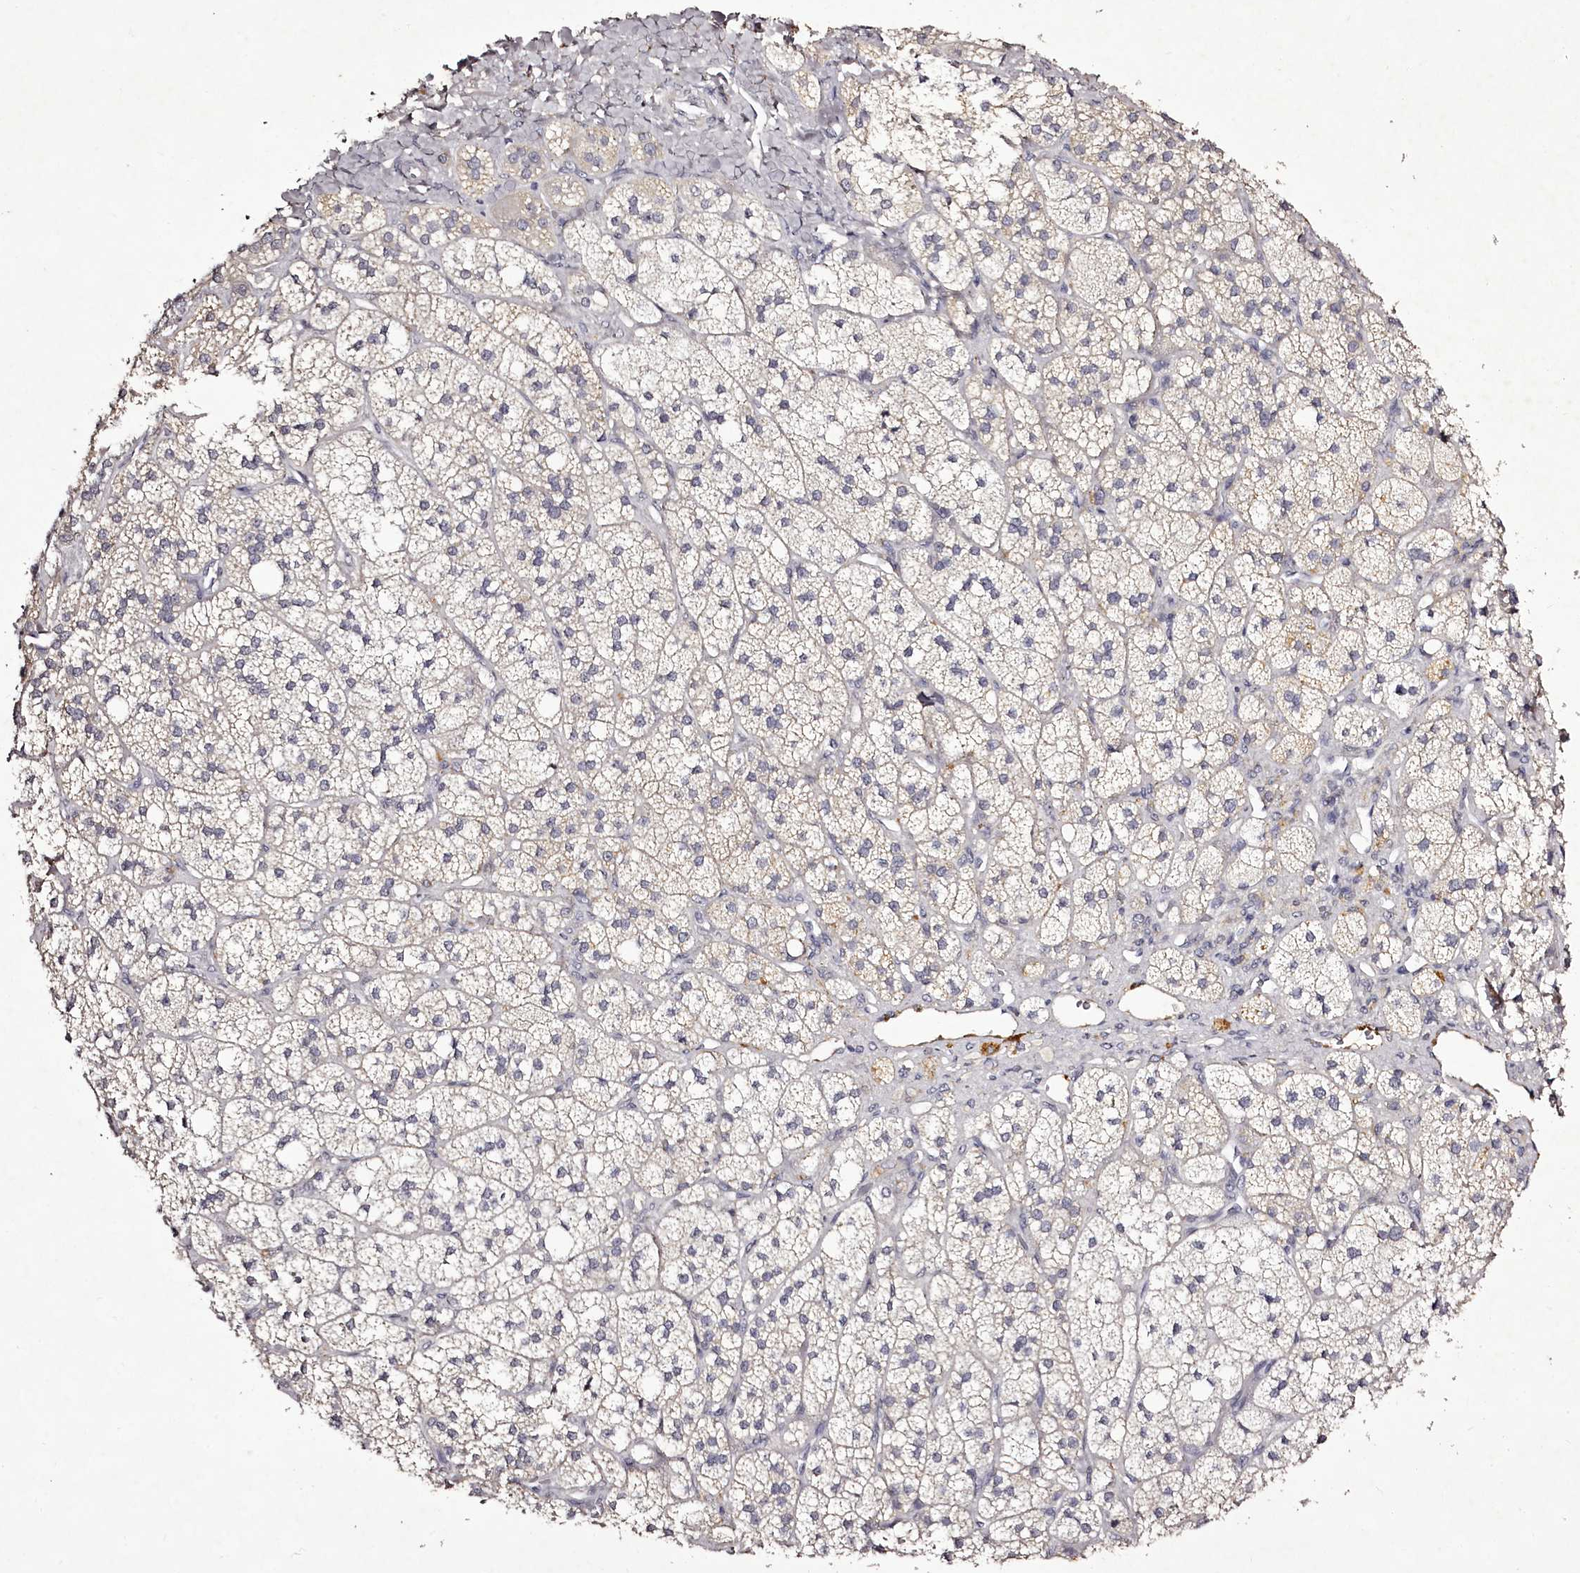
{"staining": {"intensity": "moderate", "quantity": "25%-75%", "location": "cytoplasmic/membranous"}, "tissue": "adrenal gland", "cell_type": "Glandular cells", "image_type": "normal", "snomed": [{"axis": "morphology", "description": "Normal tissue, NOS"}, {"axis": "topography", "description": "Adrenal gland"}], "caption": "Immunohistochemical staining of benign adrenal gland shows 25%-75% levels of moderate cytoplasmic/membranous protein positivity in approximately 25%-75% of glandular cells.", "gene": "RBMXL2", "patient": {"sex": "male", "age": 61}}